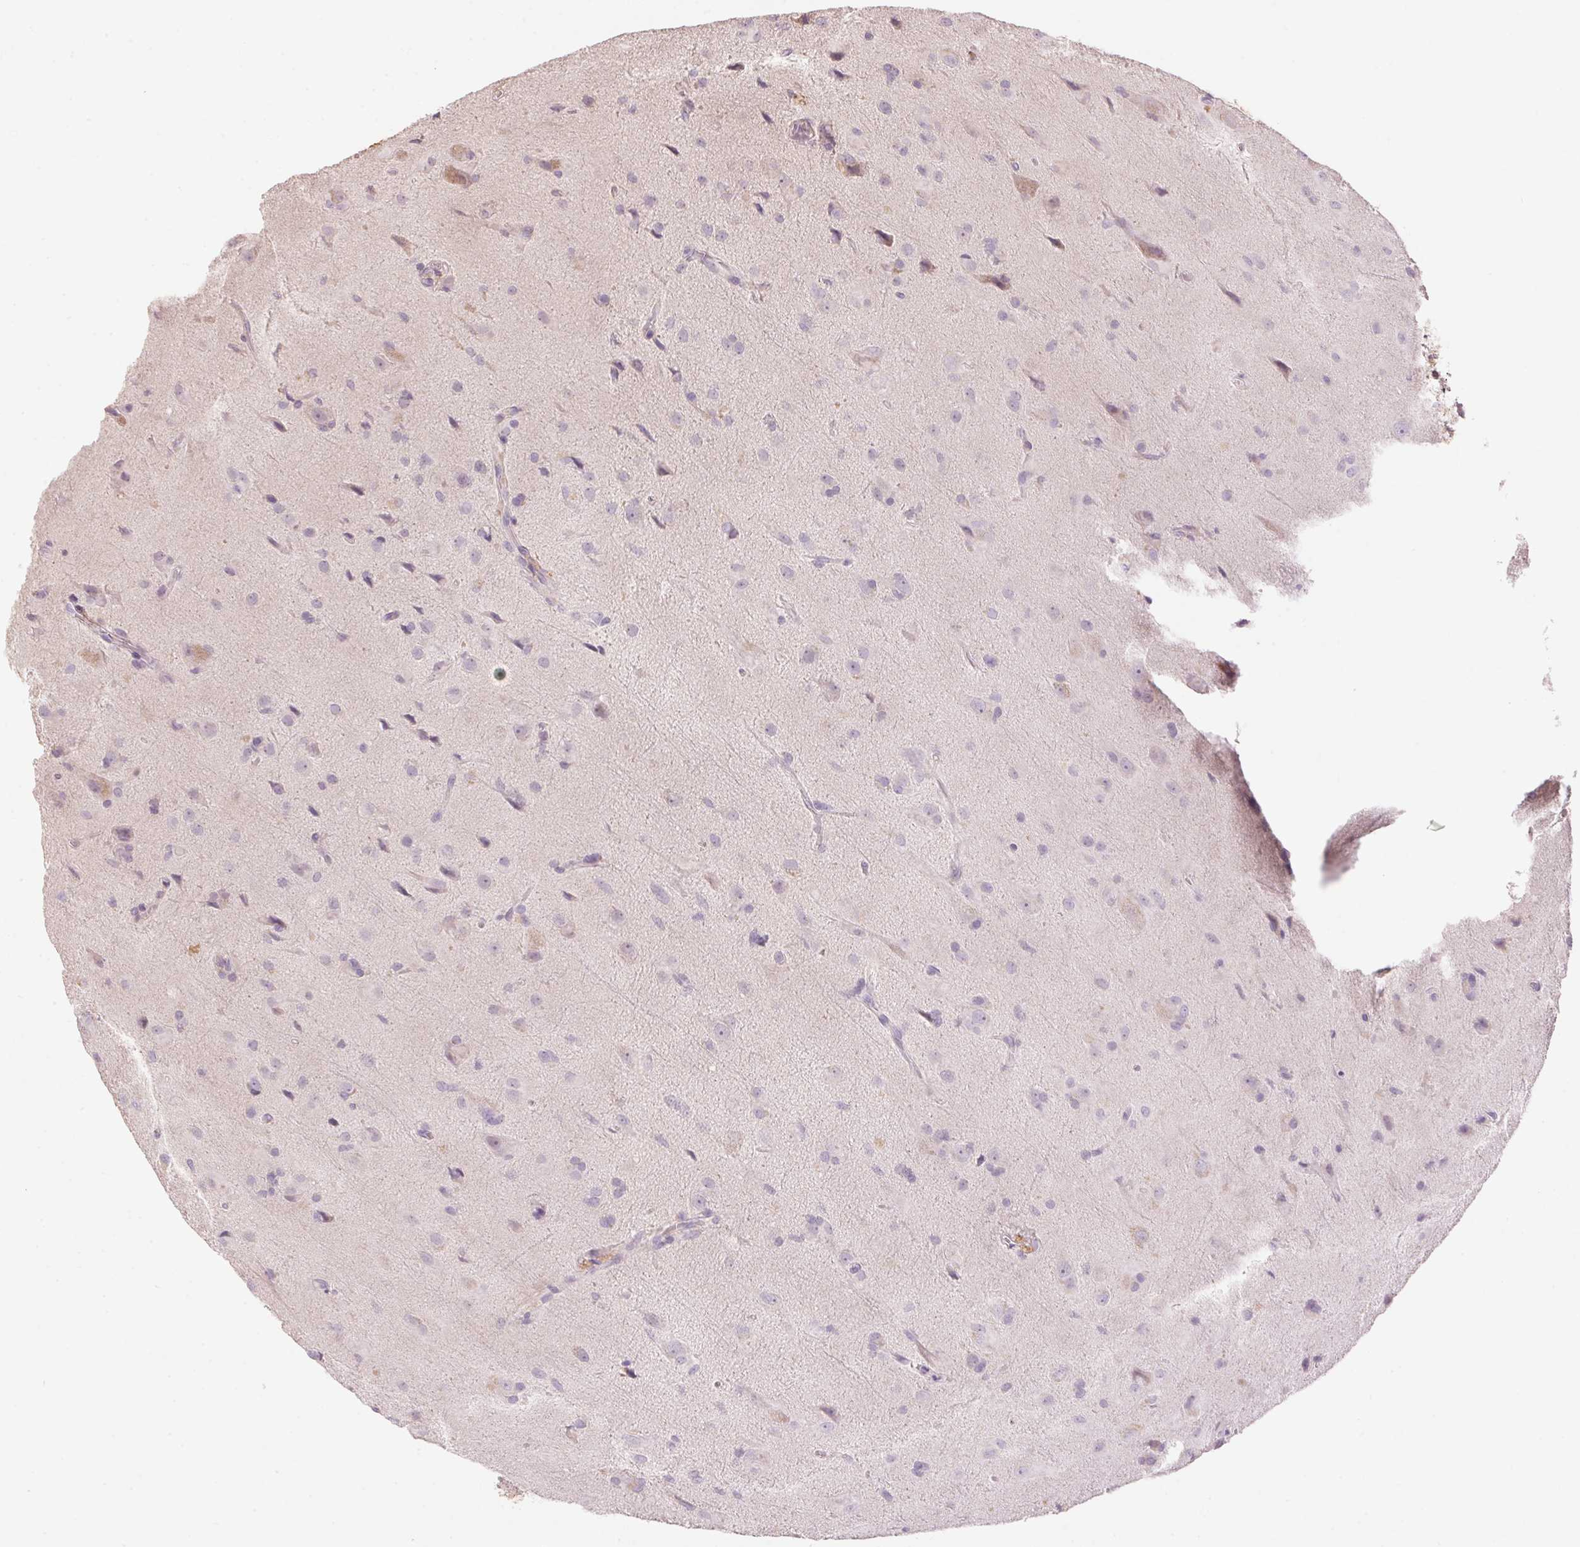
{"staining": {"intensity": "negative", "quantity": "none", "location": "none"}, "tissue": "glioma", "cell_type": "Tumor cells", "image_type": "cancer", "snomed": [{"axis": "morphology", "description": "Glioma, malignant, Low grade"}, {"axis": "topography", "description": "Brain"}], "caption": "DAB immunohistochemical staining of malignant glioma (low-grade) displays no significant expression in tumor cells.", "gene": "LYZL6", "patient": {"sex": "male", "age": 58}}